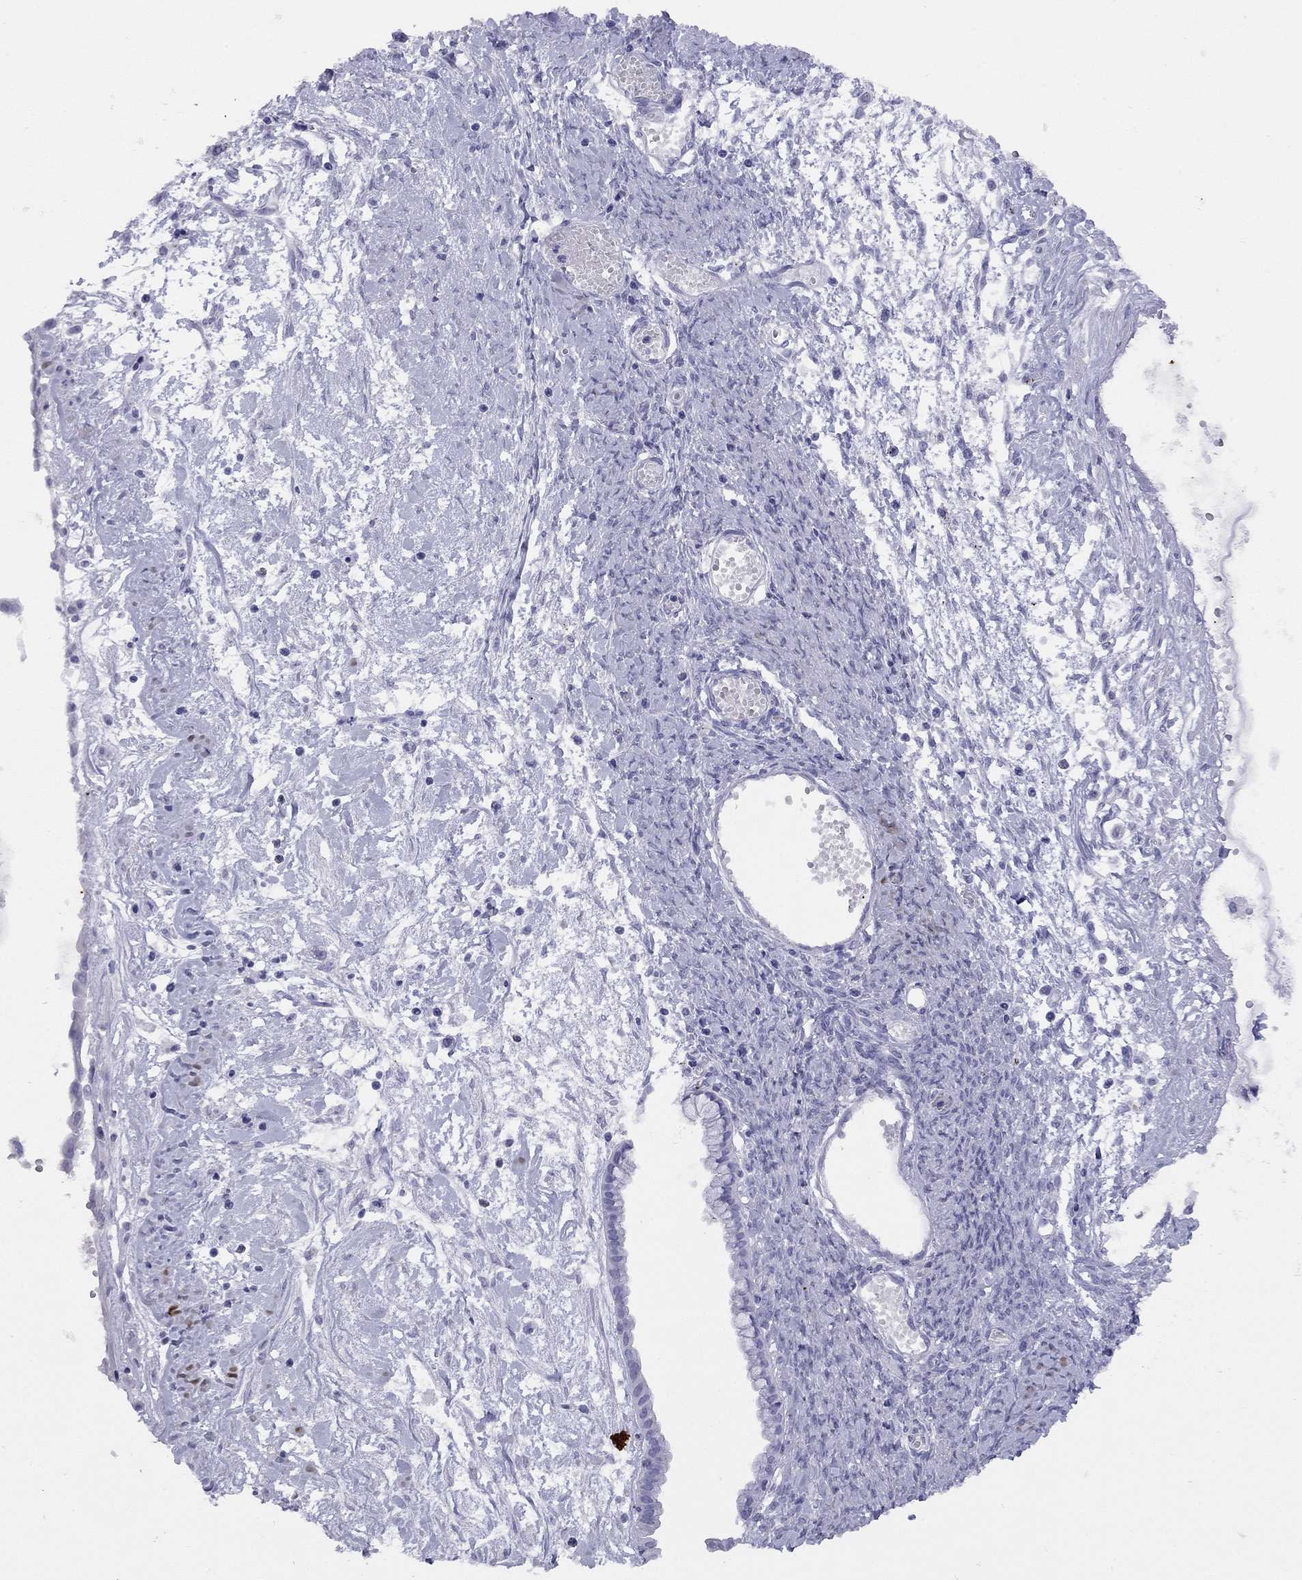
{"staining": {"intensity": "negative", "quantity": "none", "location": "none"}, "tissue": "ovarian cancer", "cell_type": "Tumor cells", "image_type": "cancer", "snomed": [{"axis": "morphology", "description": "Cystadenocarcinoma, mucinous, NOS"}, {"axis": "topography", "description": "Ovary"}], "caption": "The immunohistochemistry photomicrograph has no significant positivity in tumor cells of mucinous cystadenocarcinoma (ovarian) tissue.", "gene": "LYAR", "patient": {"sex": "female", "age": 67}}